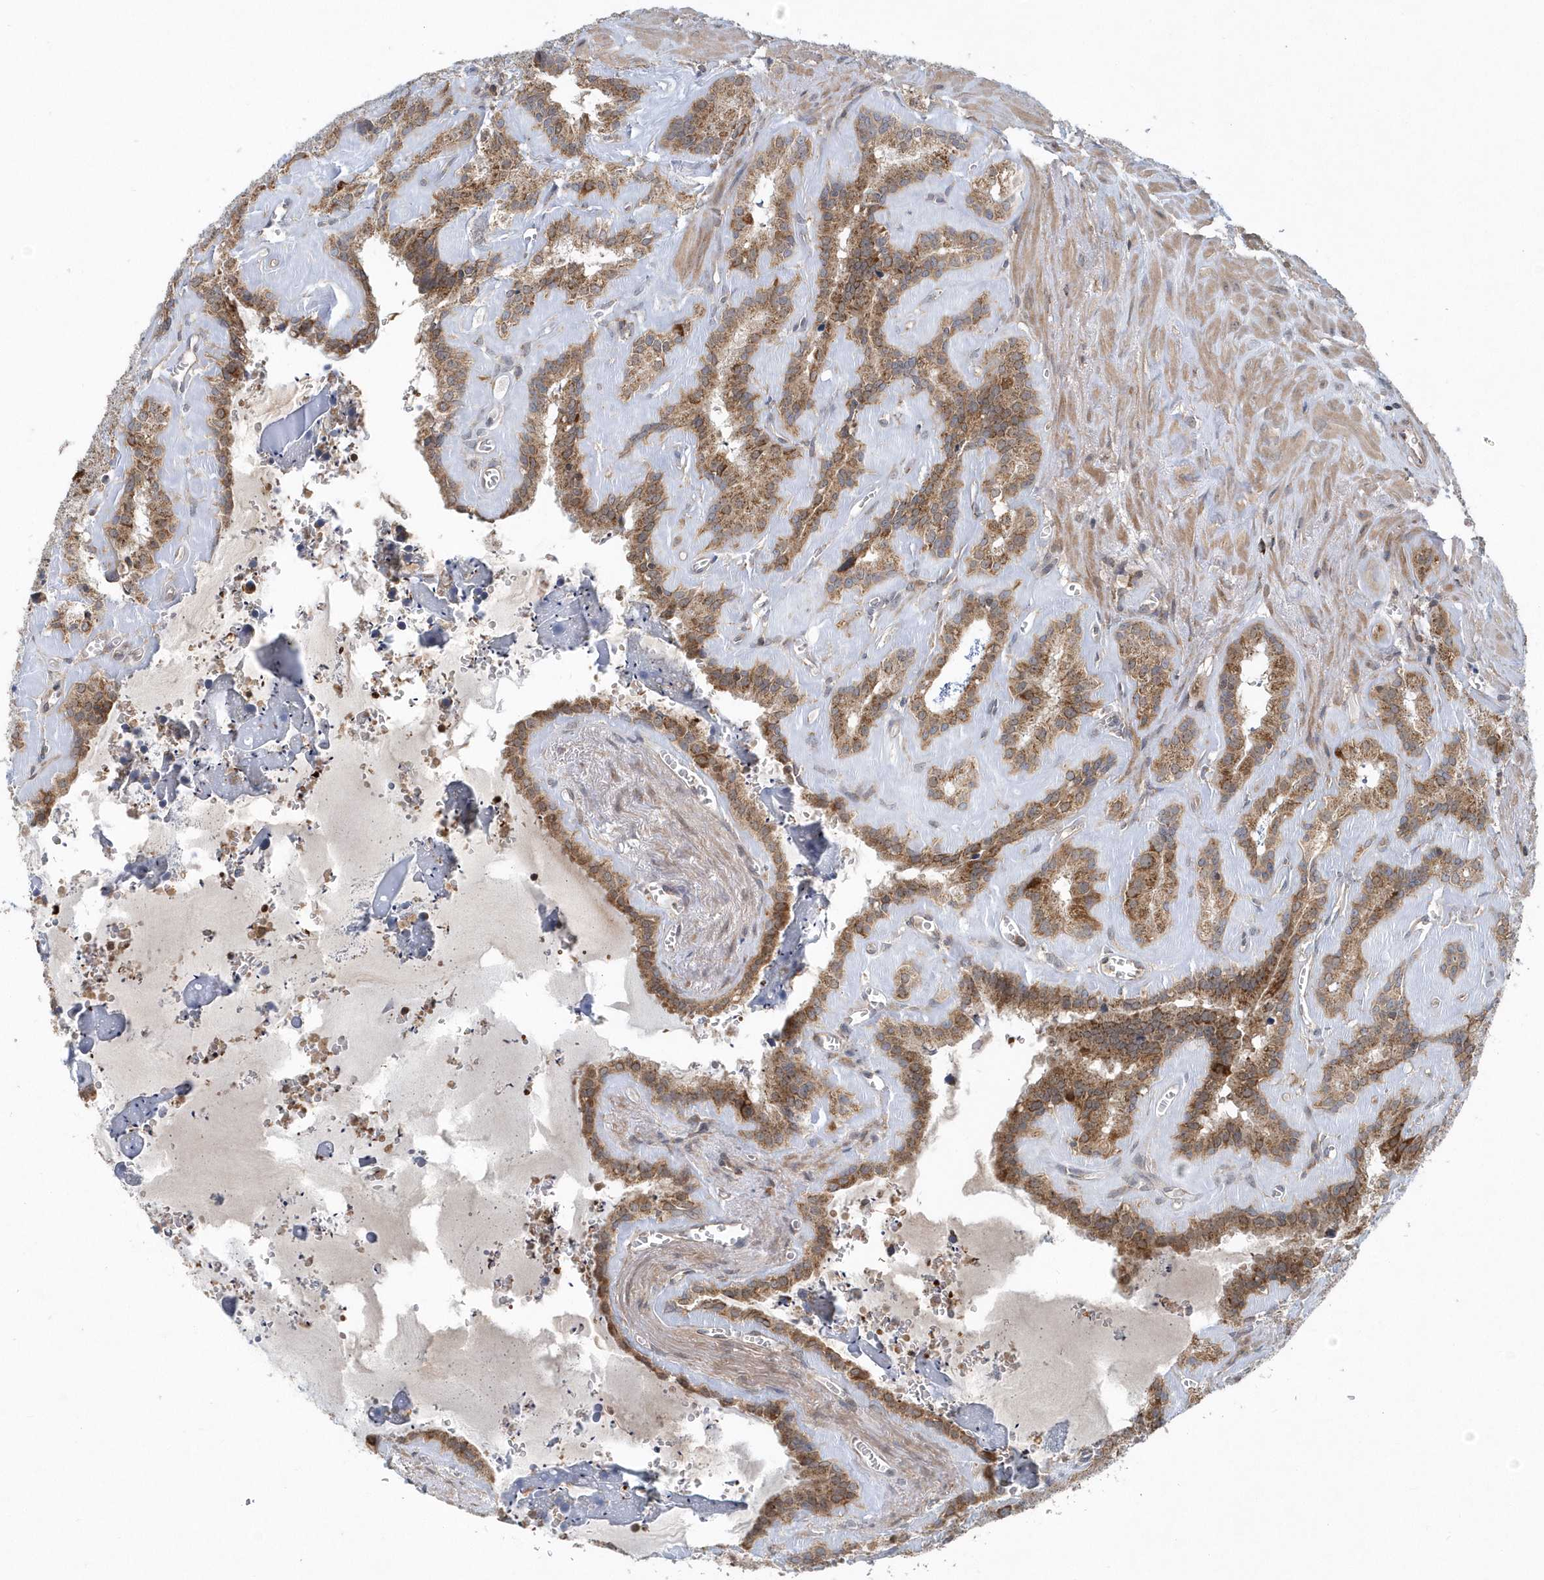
{"staining": {"intensity": "moderate", "quantity": ">75%", "location": "cytoplasmic/membranous"}, "tissue": "seminal vesicle", "cell_type": "Glandular cells", "image_type": "normal", "snomed": [{"axis": "morphology", "description": "Normal tissue, NOS"}, {"axis": "topography", "description": "Prostate"}, {"axis": "topography", "description": "Seminal veicle"}], "caption": "Immunohistochemical staining of unremarkable human seminal vesicle exhibits moderate cytoplasmic/membranous protein expression in approximately >75% of glandular cells. (DAB IHC, brown staining for protein, blue staining for nuclei).", "gene": "PPP1R7", "patient": {"sex": "male", "age": 59}}